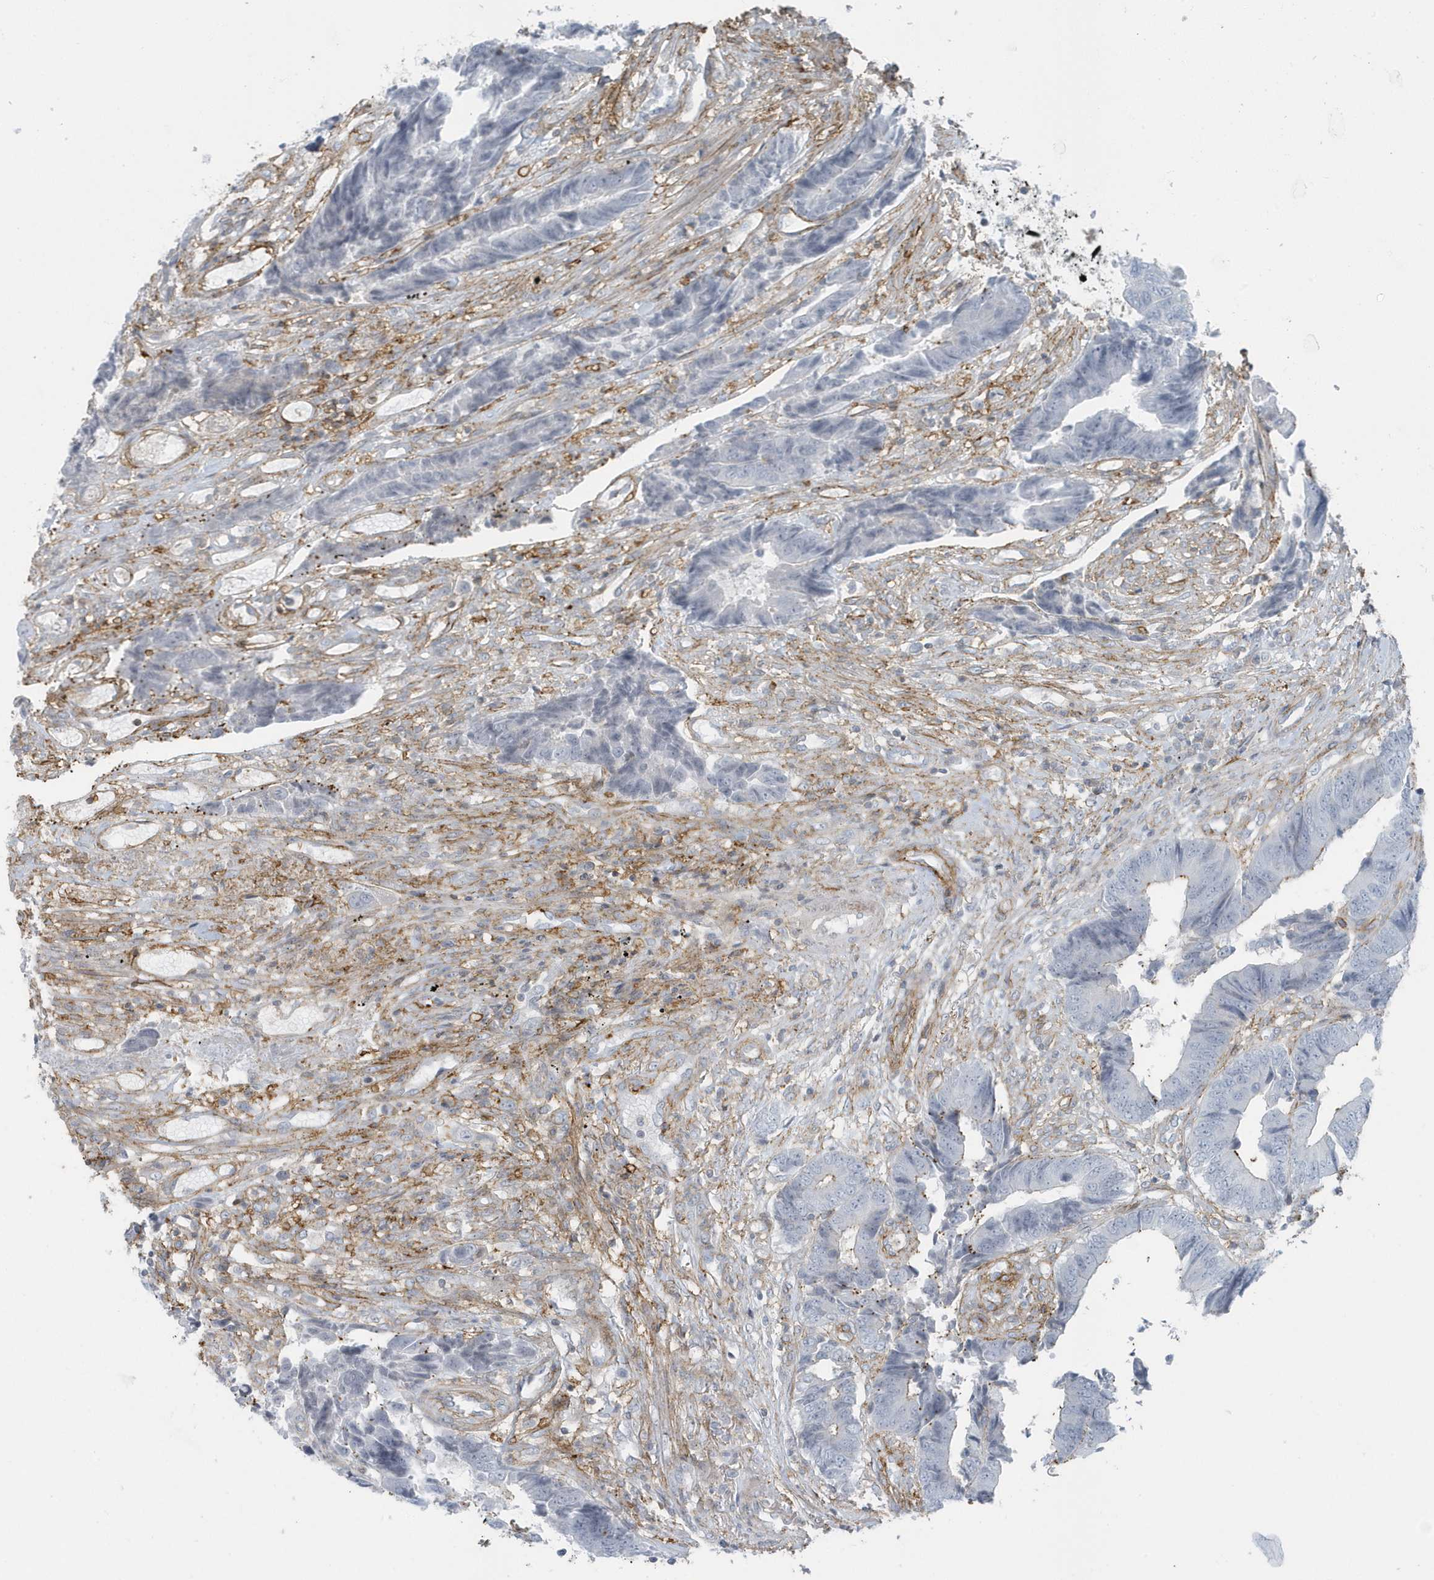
{"staining": {"intensity": "negative", "quantity": "none", "location": "none"}, "tissue": "colorectal cancer", "cell_type": "Tumor cells", "image_type": "cancer", "snomed": [{"axis": "morphology", "description": "Adenocarcinoma, NOS"}, {"axis": "topography", "description": "Rectum"}], "caption": "Immunohistochemical staining of adenocarcinoma (colorectal) shows no significant expression in tumor cells. (Immunohistochemistry (ihc), brightfield microscopy, high magnification).", "gene": "CACNB2", "patient": {"sex": "male", "age": 84}}